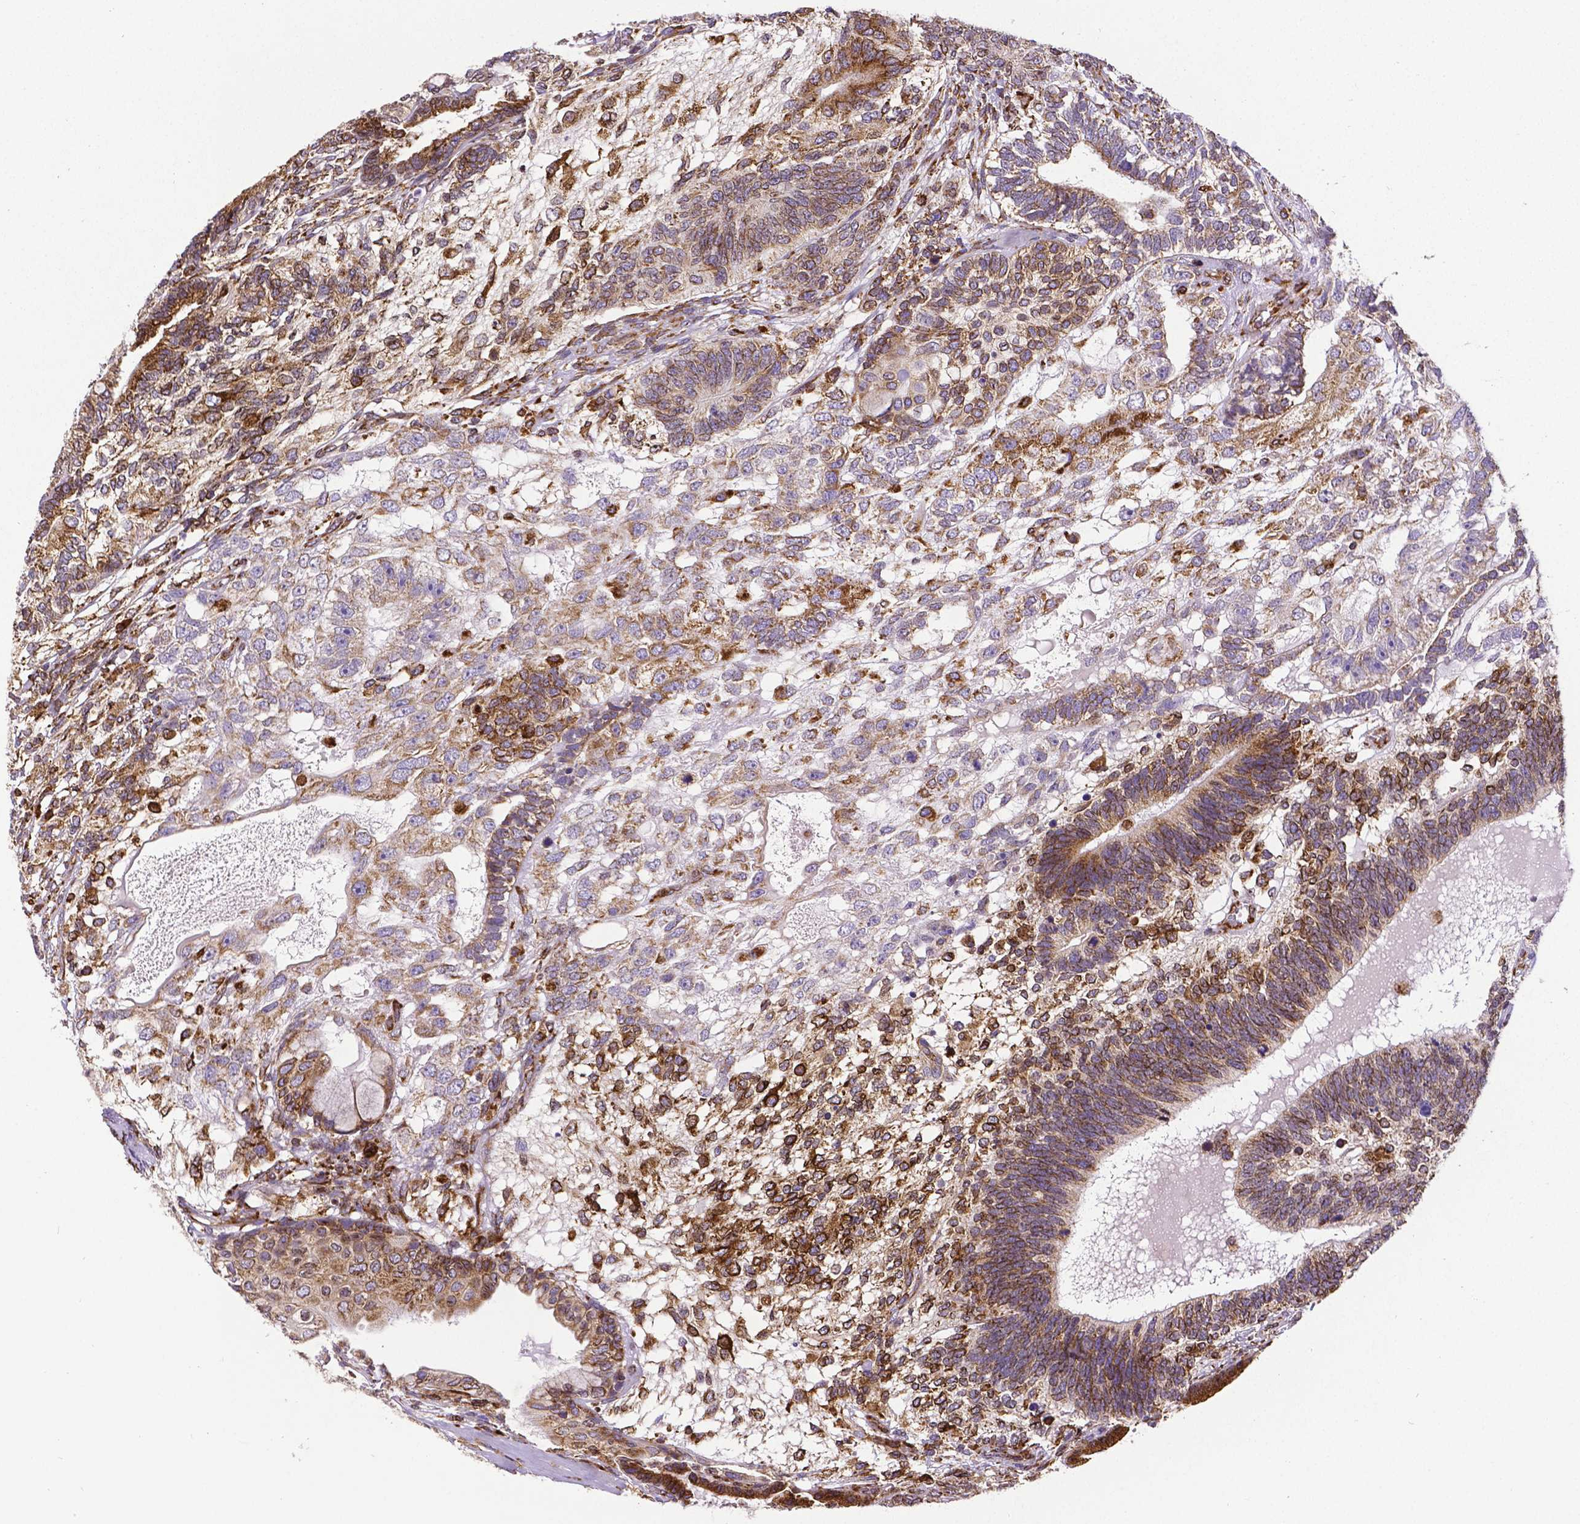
{"staining": {"intensity": "moderate", "quantity": ">75%", "location": "cytoplasmic/membranous"}, "tissue": "testis cancer", "cell_type": "Tumor cells", "image_type": "cancer", "snomed": [{"axis": "morphology", "description": "Seminoma, NOS"}, {"axis": "morphology", "description": "Carcinoma, Embryonal, NOS"}, {"axis": "topography", "description": "Testis"}], "caption": "Testis cancer tissue shows moderate cytoplasmic/membranous positivity in about >75% of tumor cells Using DAB (3,3'-diaminobenzidine) (brown) and hematoxylin (blue) stains, captured at high magnification using brightfield microscopy.", "gene": "MTDH", "patient": {"sex": "male", "age": 41}}